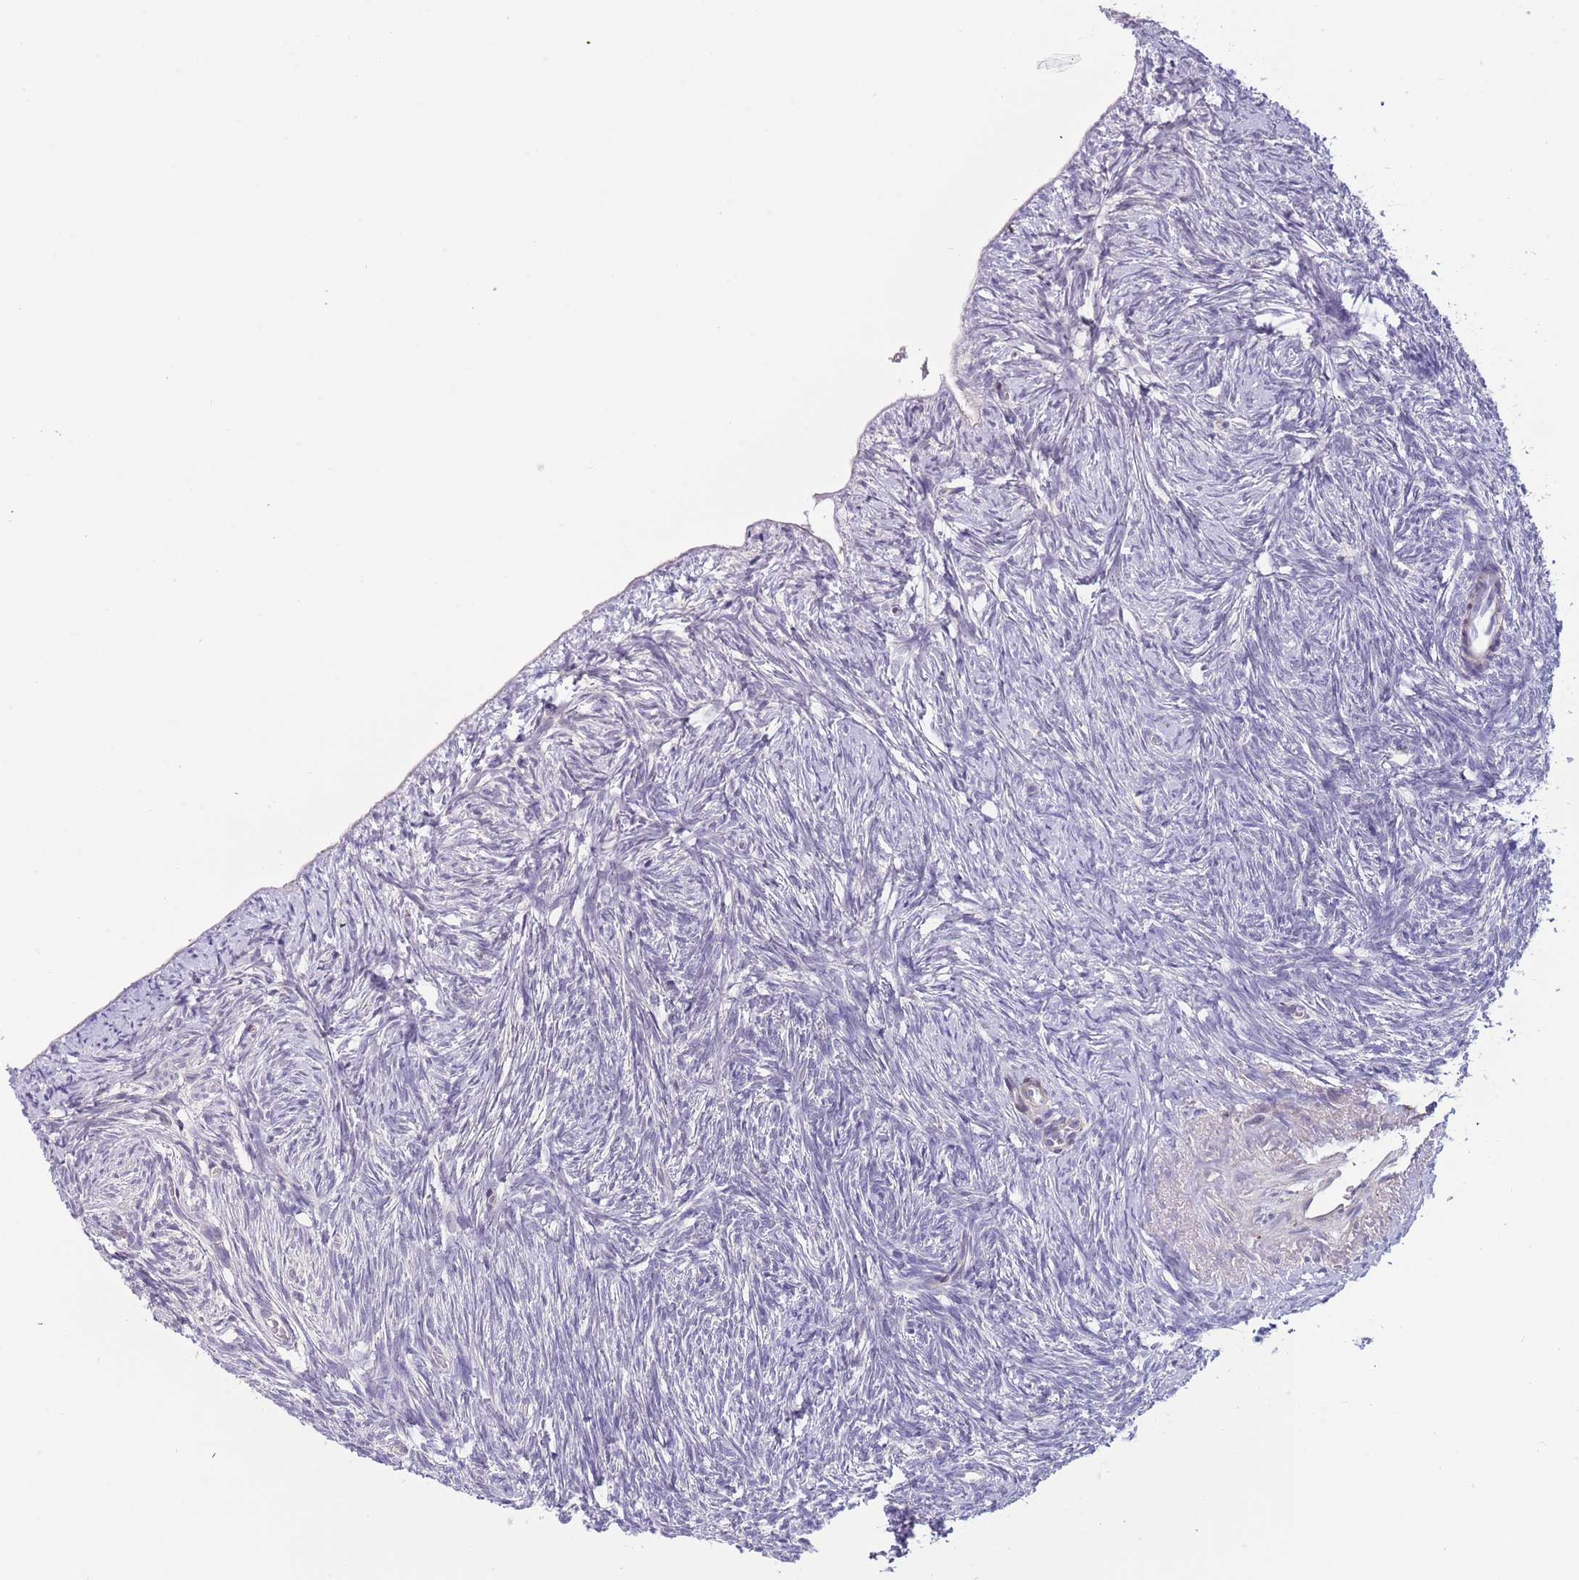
{"staining": {"intensity": "negative", "quantity": "none", "location": "none"}, "tissue": "ovary", "cell_type": "Ovarian stroma cells", "image_type": "normal", "snomed": [{"axis": "morphology", "description": "Normal tissue, NOS"}, {"axis": "topography", "description": "Ovary"}], "caption": "A histopathology image of ovary stained for a protein reveals no brown staining in ovarian stroma cells. Nuclei are stained in blue.", "gene": "PIMREG", "patient": {"sex": "female", "age": 51}}